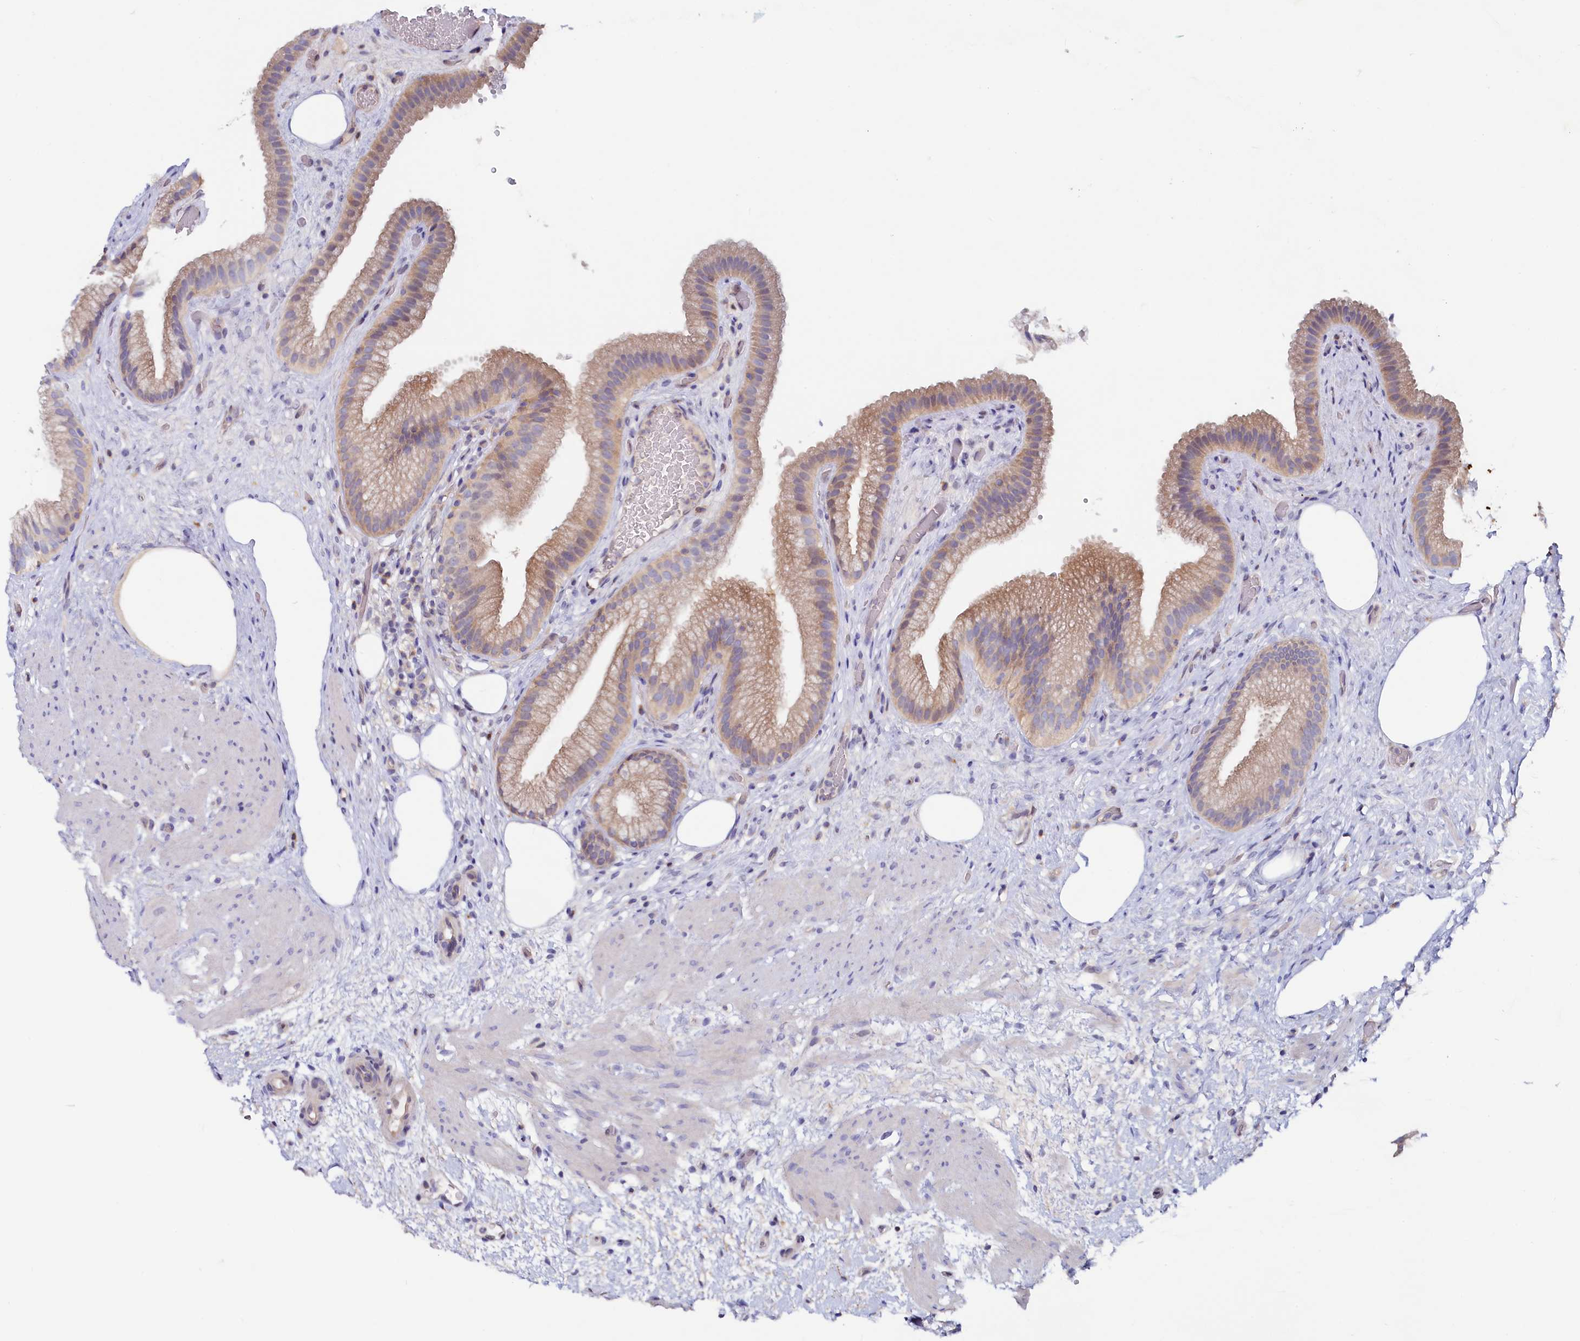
{"staining": {"intensity": "moderate", "quantity": ">75%", "location": "cytoplasmic/membranous"}, "tissue": "gallbladder", "cell_type": "Glandular cells", "image_type": "normal", "snomed": [{"axis": "morphology", "description": "Normal tissue, NOS"}, {"axis": "morphology", "description": "Inflammation, NOS"}, {"axis": "topography", "description": "Gallbladder"}], "caption": "DAB (3,3'-diaminobenzidine) immunohistochemical staining of benign gallbladder demonstrates moderate cytoplasmic/membranous protein expression in approximately >75% of glandular cells.", "gene": "ASTE1", "patient": {"sex": "male", "age": 51}}